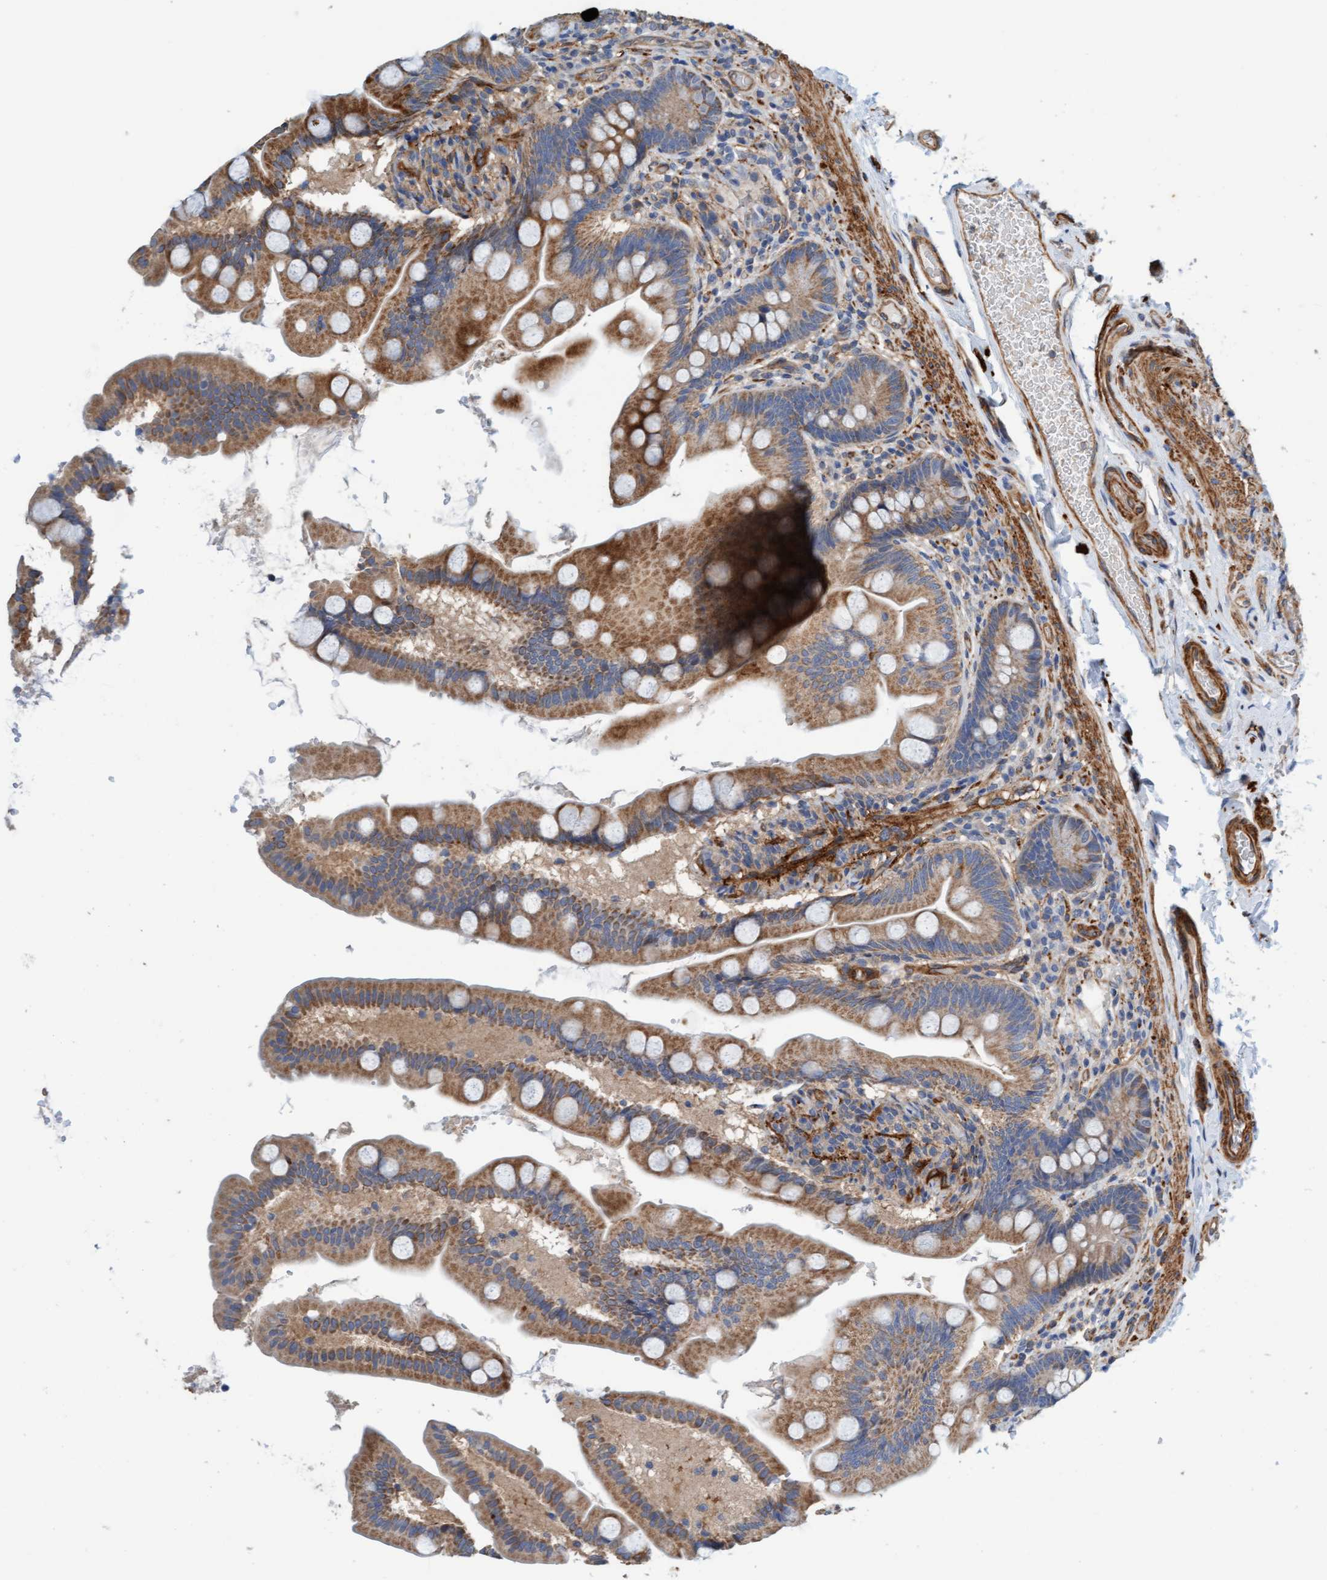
{"staining": {"intensity": "strong", "quantity": ">75%", "location": "cytoplasmic/membranous"}, "tissue": "small intestine", "cell_type": "Glandular cells", "image_type": "normal", "snomed": [{"axis": "morphology", "description": "Normal tissue, NOS"}, {"axis": "topography", "description": "Small intestine"}], "caption": "Protein staining of benign small intestine reveals strong cytoplasmic/membranous staining in about >75% of glandular cells.", "gene": "FMNL3", "patient": {"sex": "female", "age": 56}}